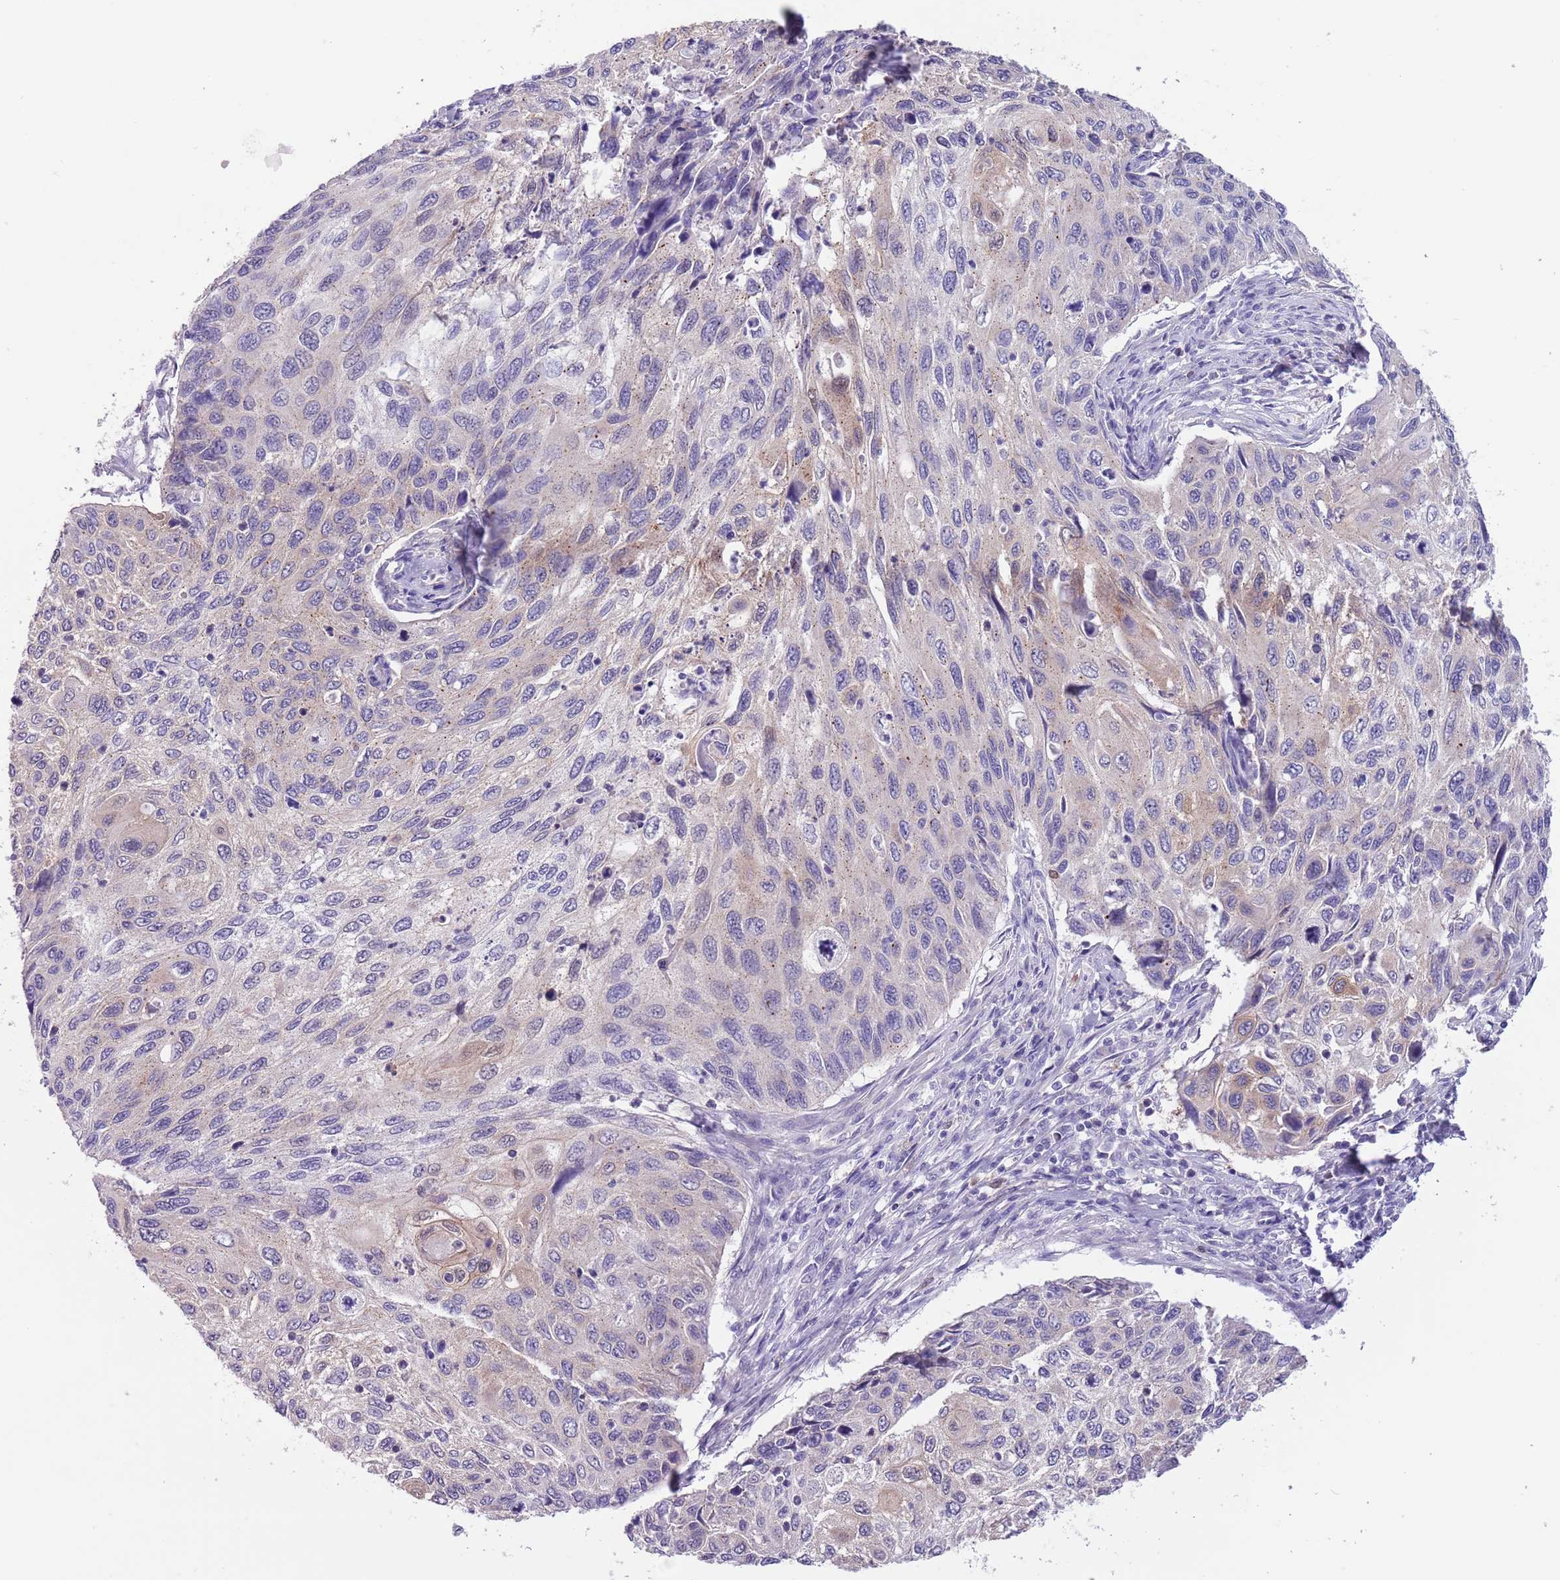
{"staining": {"intensity": "negative", "quantity": "none", "location": "none"}, "tissue": "cervical cancer", "cell_type": "Tumor cells", "image_type": "cancer", "snomed": [{"axis": "morphology", "description": "Squamous cell carcinoma, NOS"}, {"axis": "topography", "description": "Cervix"}], "caption": "Tumor cells show no significant positivity in squamous cell carcinoma (cervical). (DAB (3,3'-diaminobenzidine) IHC with hematoxylin counter stain).", "gene": "PFKFB2", "patient": {"sex": "female", "age": 70}}